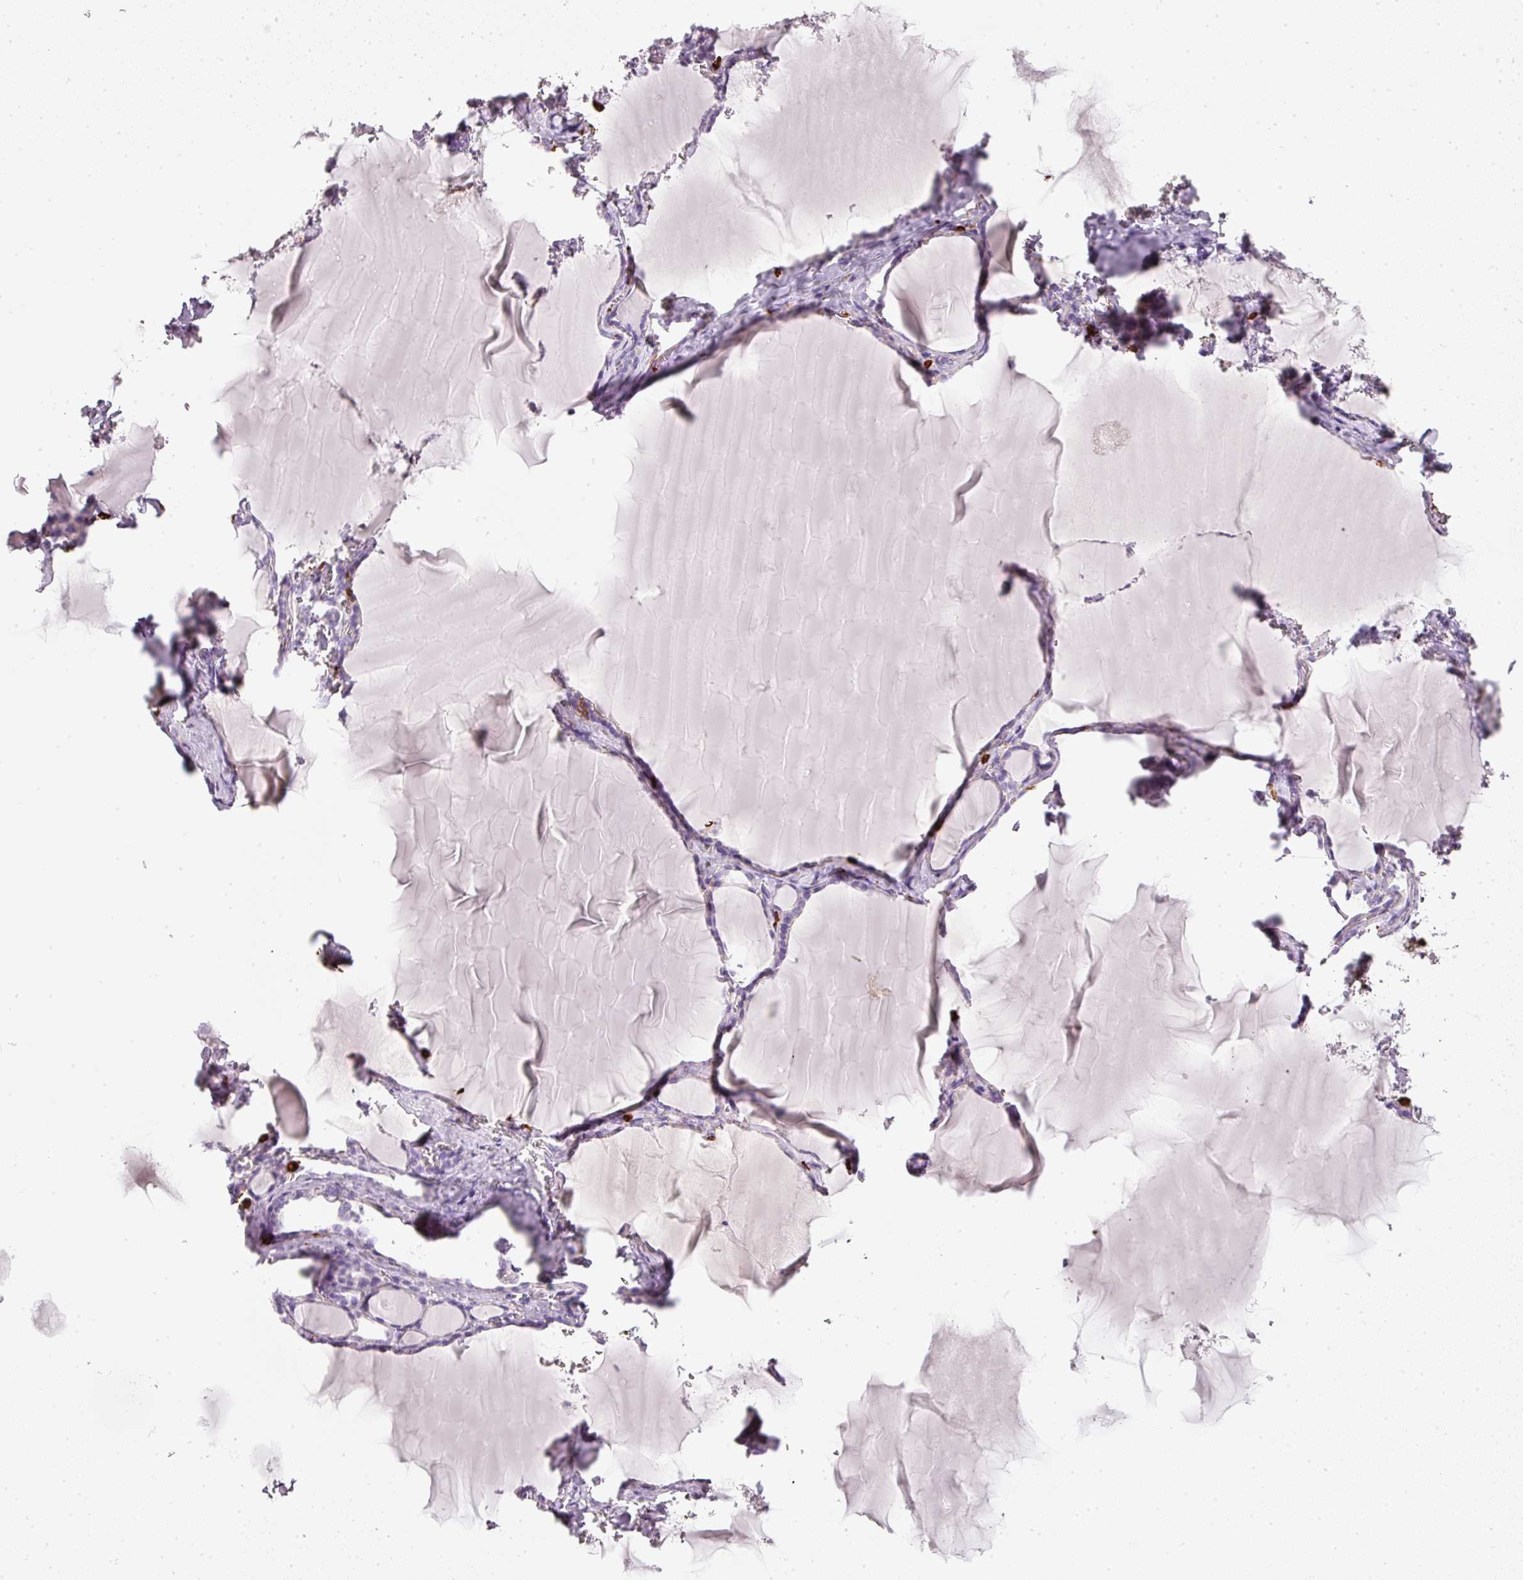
{"staining": {"intensity": "negative", "quantity": "none", "location": "none"}, "tissue": "thyroid gland", "cell_type": "Glandular cells", "image_type": "normal", "snomed": [{"axis": "morphology", "description": "Normal tissue, NOS"}, {"axis": "topography", "description": "Thyroid gland"}], "caption": "Immunohistochemical staining of benign human thyroid gland shows no significant positivity in glandular cells.", "gene": "EVL", "patient": {"sex": "female", "age": 49}}